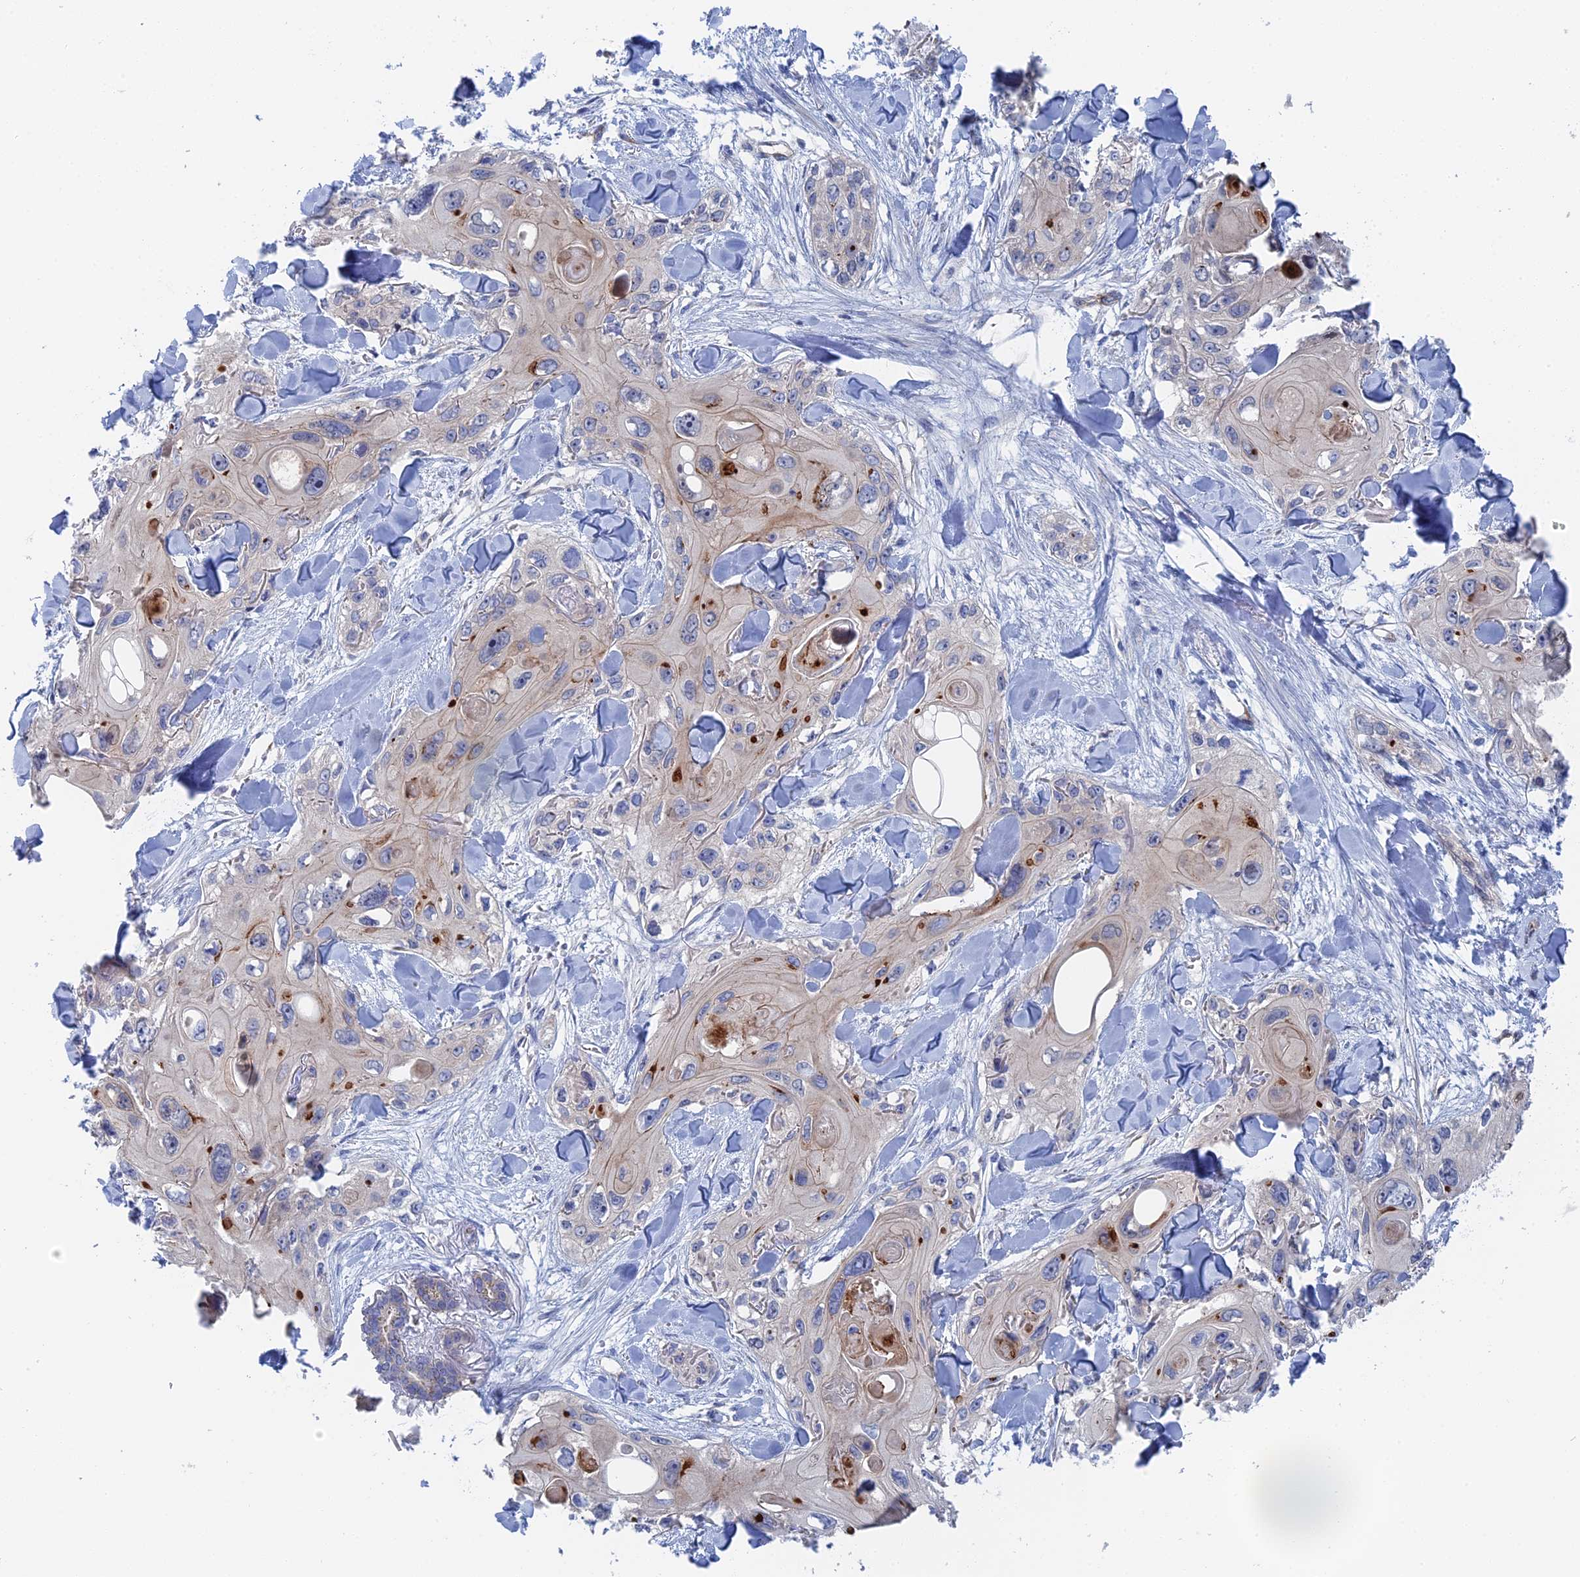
{"staining": {"intensity": "negative", "quantity": "none", "location": "none"}, "tissue": "skin cancer", "cell_type": "Tumor cells", "image_type": "cancer", "snomed": [{"axis": "morphology", "description": "Normal tissue, NOS"}, {"axis": "morphology", "description": "Squamous cell carcinoma, NOS"}, {"axis": "topography", "description": "Skin"}], "caption": "Immunohistochemistry of human skin cancer displays no expression in tumor cells.", "gene": "MTHFSD", "patient": {"sex": "male", "age": 72}}